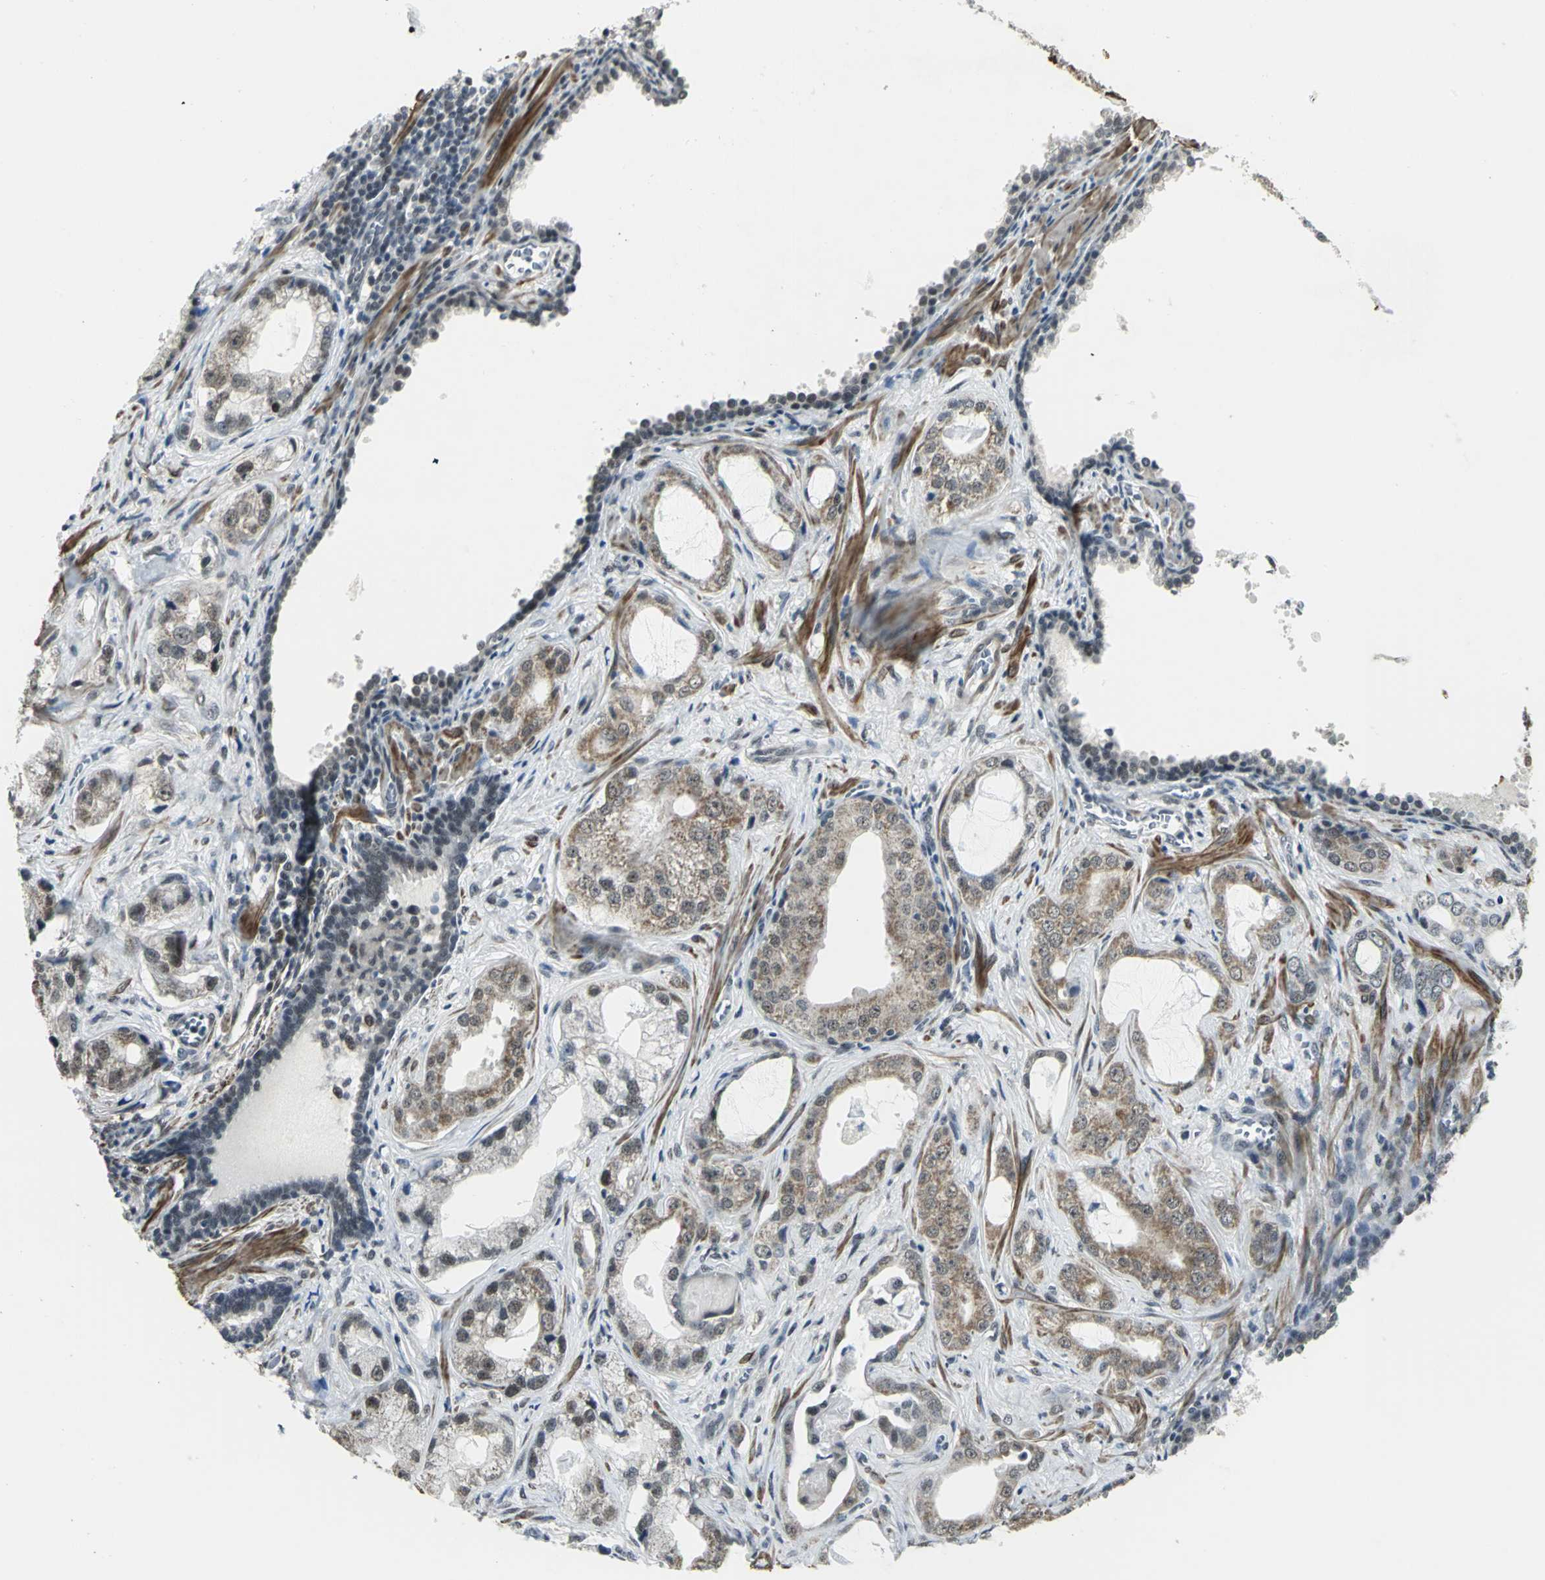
{"staining": {"intensity": "weak", "quantity": "<25%", "location": "cytoplasmic/membranous,nuclear"}, "tissue": "prostate cancer", "cell_type": "Tumor cells", "image_type": "cancer", "snomed": [{"axis": "morphology", "description": "Adenocarcinoma, Low grade"}, {"axis": "topography", "description": "Prostate"}], "caption": "Protein analysis of prostate cancer shows no significant positivity in tumor cells. (Stains: DAB immunohistochemistry (IHC) with hematoxylin counter stain, Microscopy: brightfield microscopy at high magnification).", "gene": "MTA1", "patient": {"sex": "male", "age": 59}}